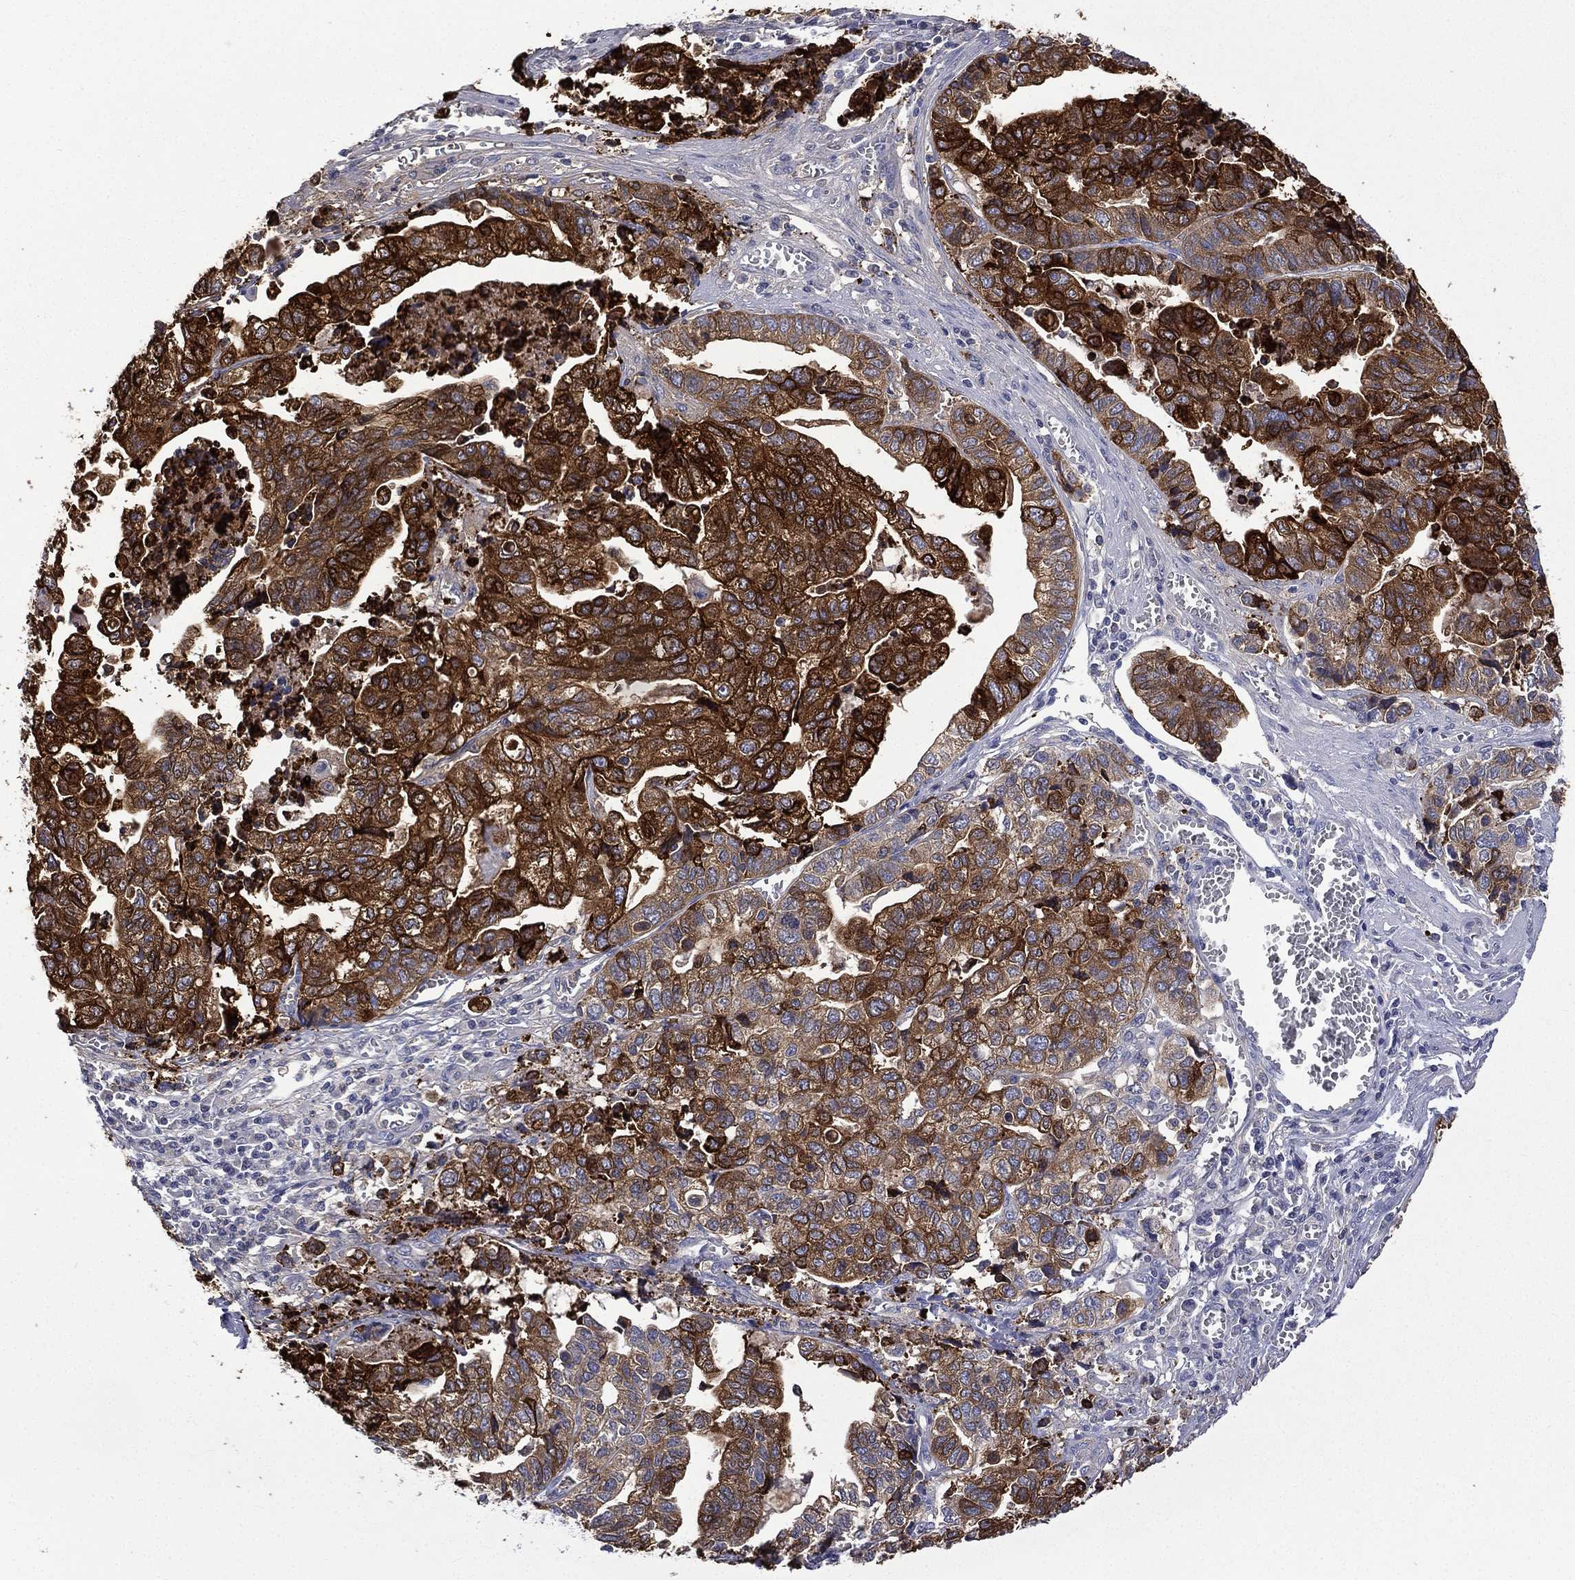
{"staining": {"intensity": "strong", "quantity": ">75%", "location": "cytoplasmic/membranous"}, "tissue": "stomach cancer", "cell_type": "Tumor cells", "image_type": "cancer", "snomed": [{"axis": "morphology", "description": "Adenocarcinoma, NOS"}, {"axis": "topography", "description": "Stomach, upper"}], "caption": "Protein analysis of stomach cancer (adenocarcinoma) tissue exhibits strong cytoplasmic/membranous positivity in approximately >75% of tumor cells.", "gene": "CES2", "patient": {"sex": "female", "age": 67}}